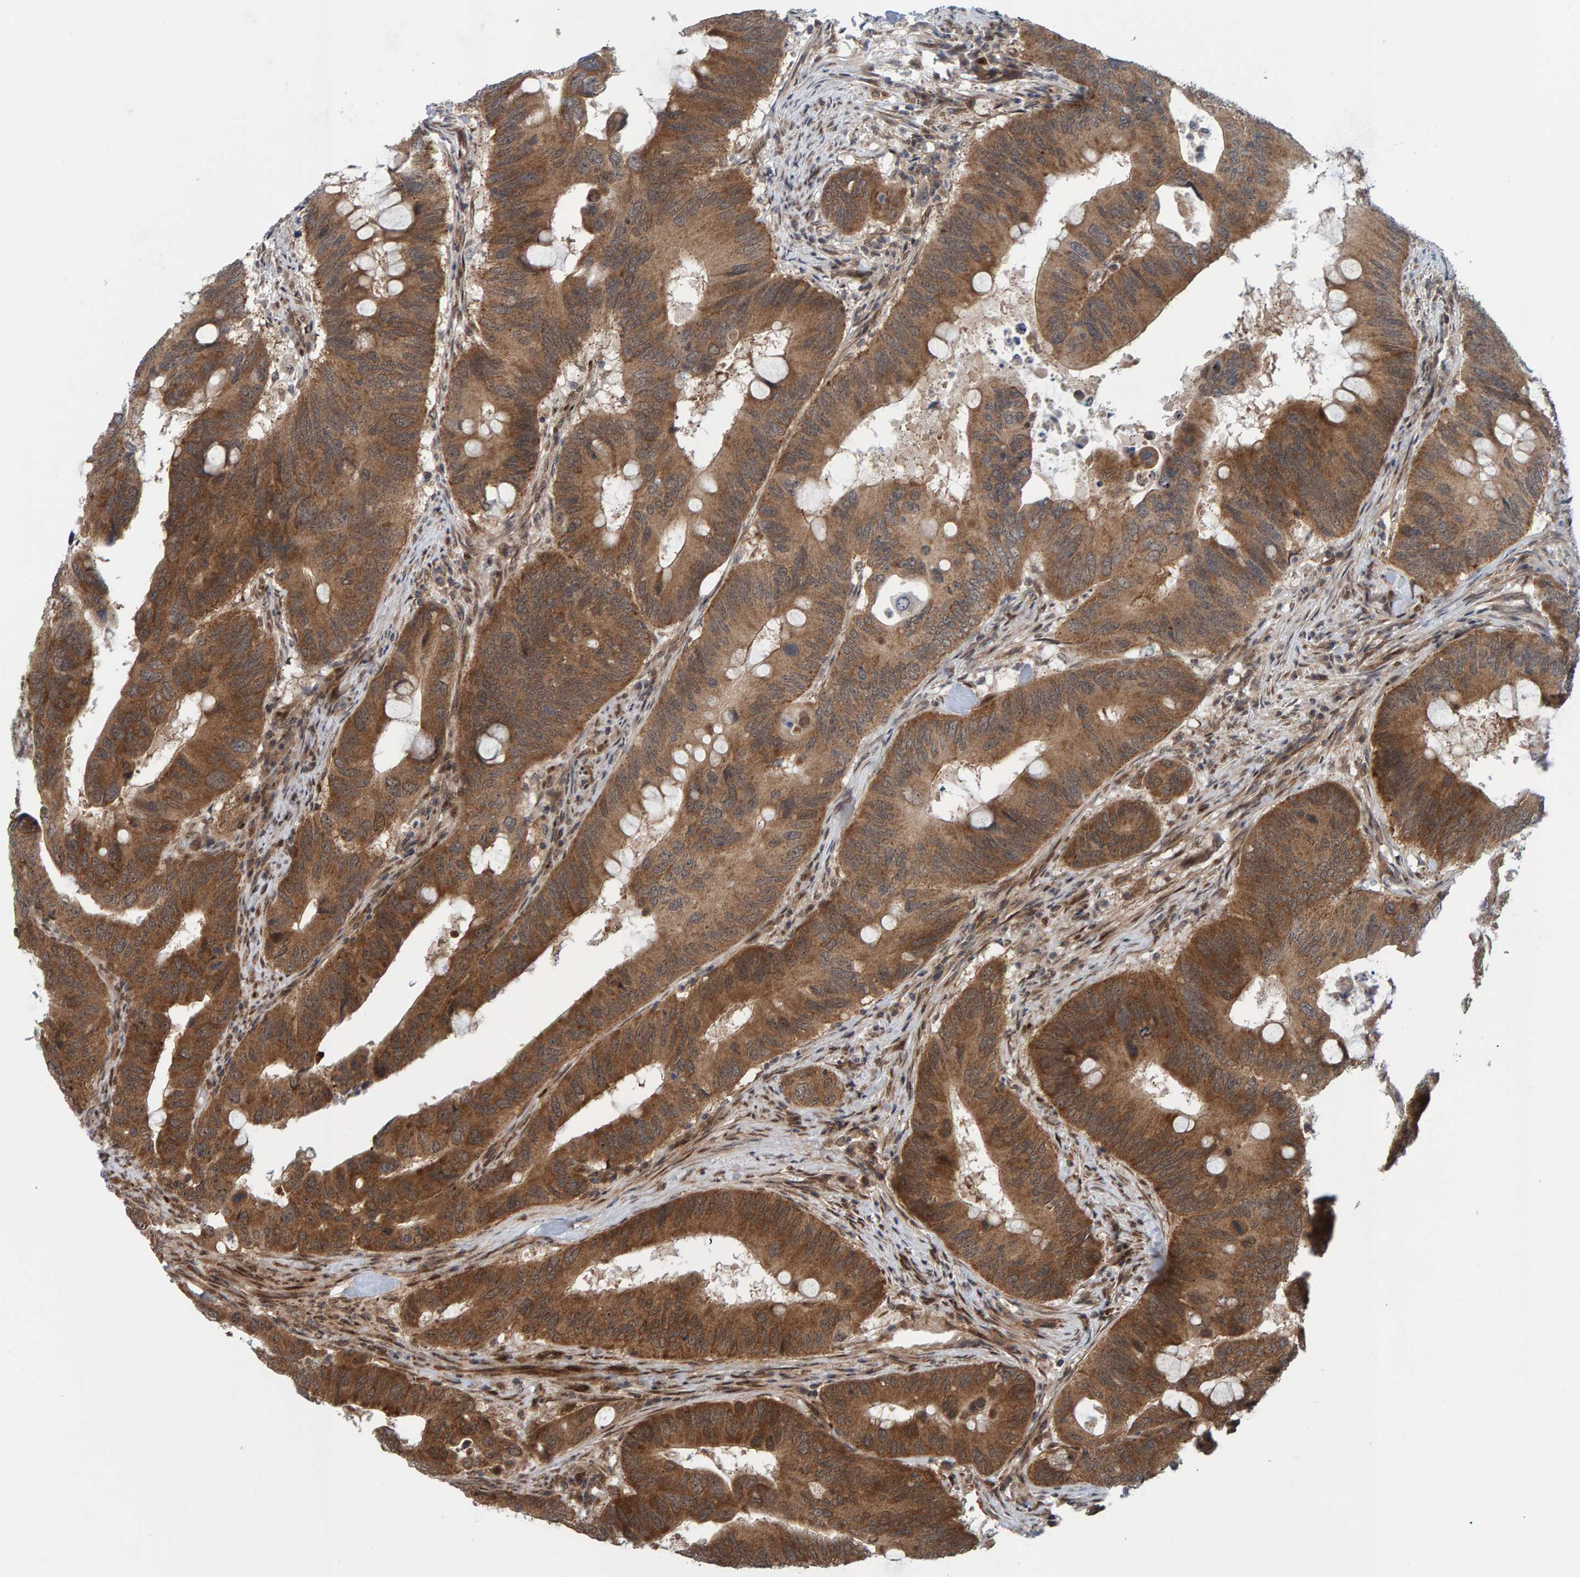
{"staining": {"intensity": "strong", "quantity": ">75%", "location": "cytoplasmic/membranous"}, "tissue": "colorectal cancer", "cell_type": "Tumor cells", "image_type": "cancer", "snomed": [{"axis": "morphology", "description": "Adenocarcinoma, NOS"}, {"axis": "topography", "description": "Colon"}], "caption": "DAB immunohistochemical staining of adenocarcinoma (colorectal) shows strong cytoplasmic/membranous protein expression in about >75% of tumor cells.", "gene": "ZNF366", "patient": {"sex": "male", "age": 71}}